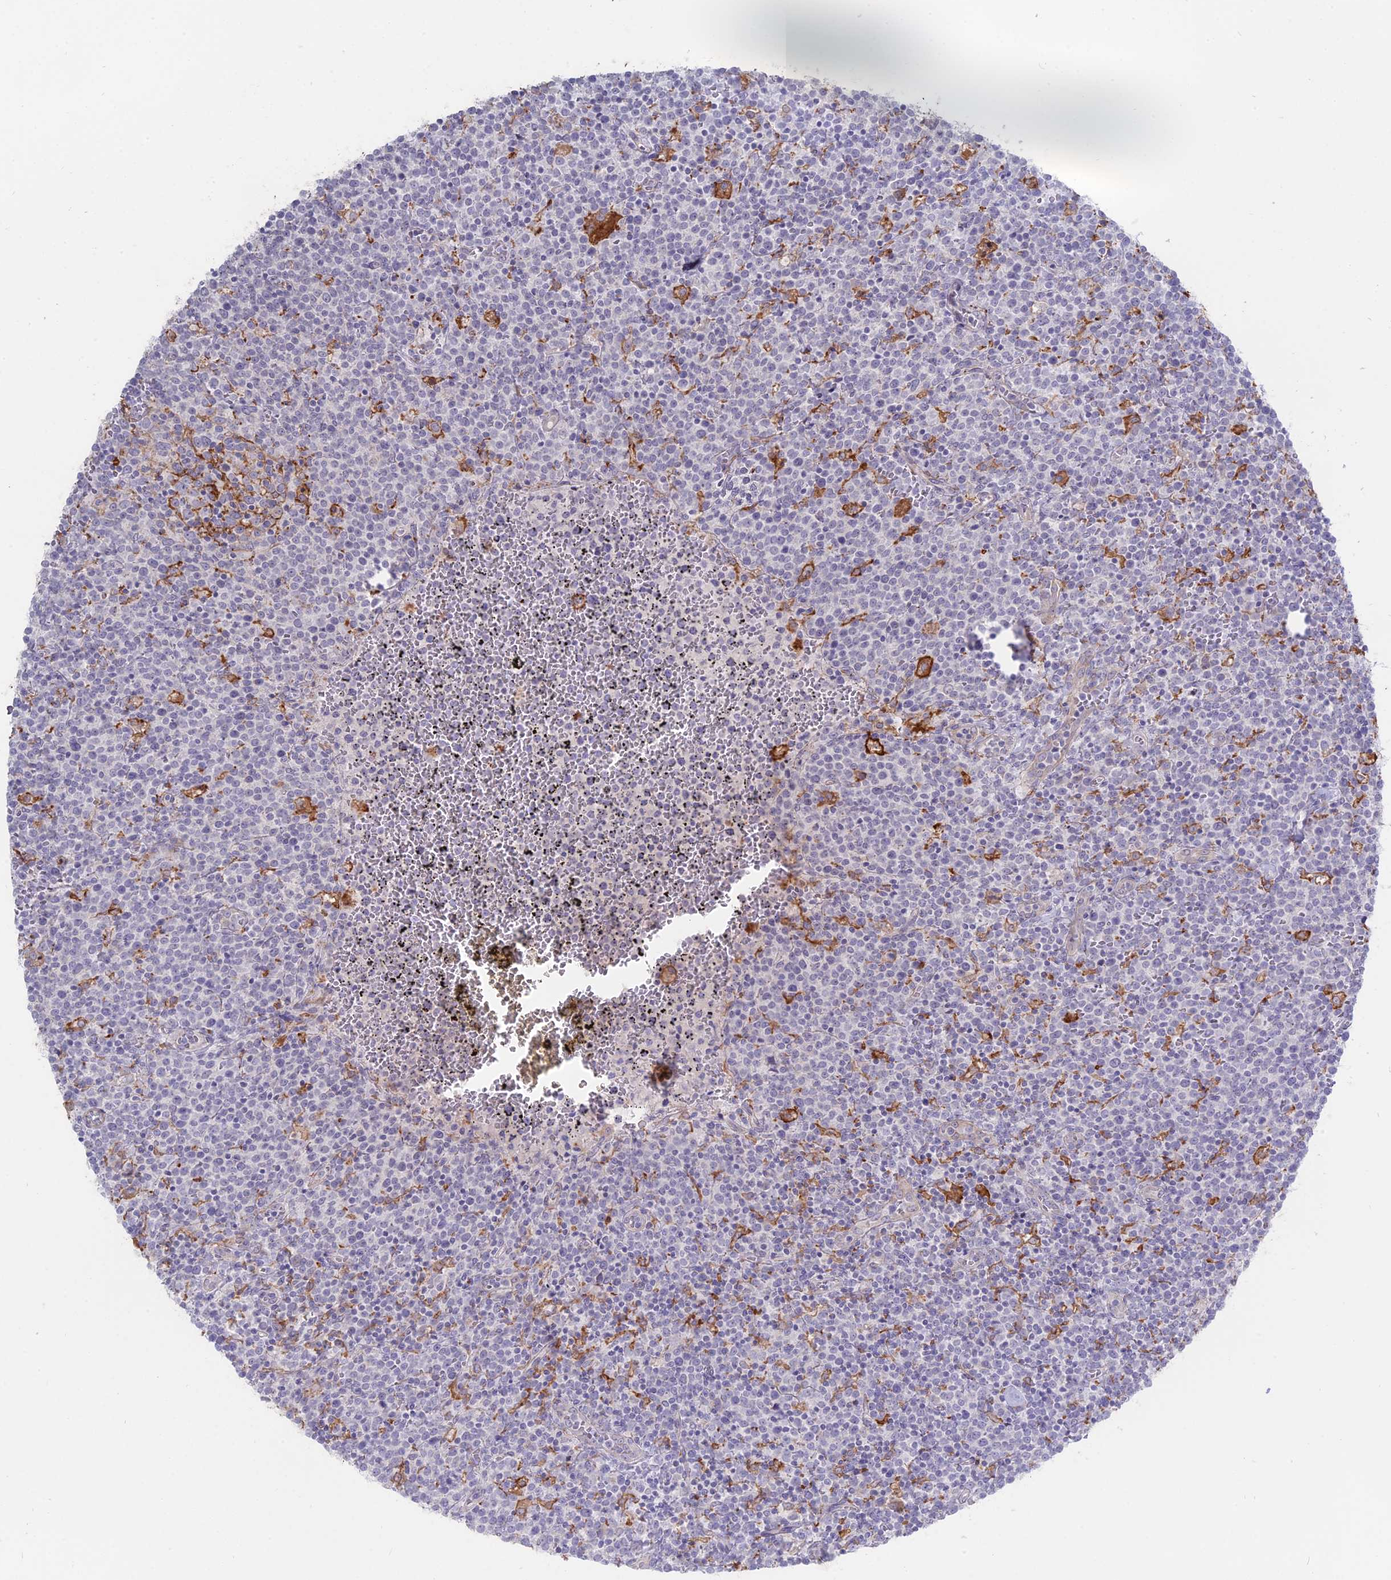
{"staining": {"intensity": "negative", "quantity": "none", "location": "none"}, "tissue": "lymphoma", "cell_type": "Tumor cells", "image_type": "cancer", "snomed": [{"axis": "morphology", "description": "Malignant lymphoma, non-Hodgkin's type, High grade"}, {"axis": "topography", "description": "Lymph node"}], "caption": "An IHC photomicrograph of lymphoma is shown. There is no staining in tumor cells of lymphoma.", "gene": "MYO5B", "patient": {"sex": "male", "age": 61}}